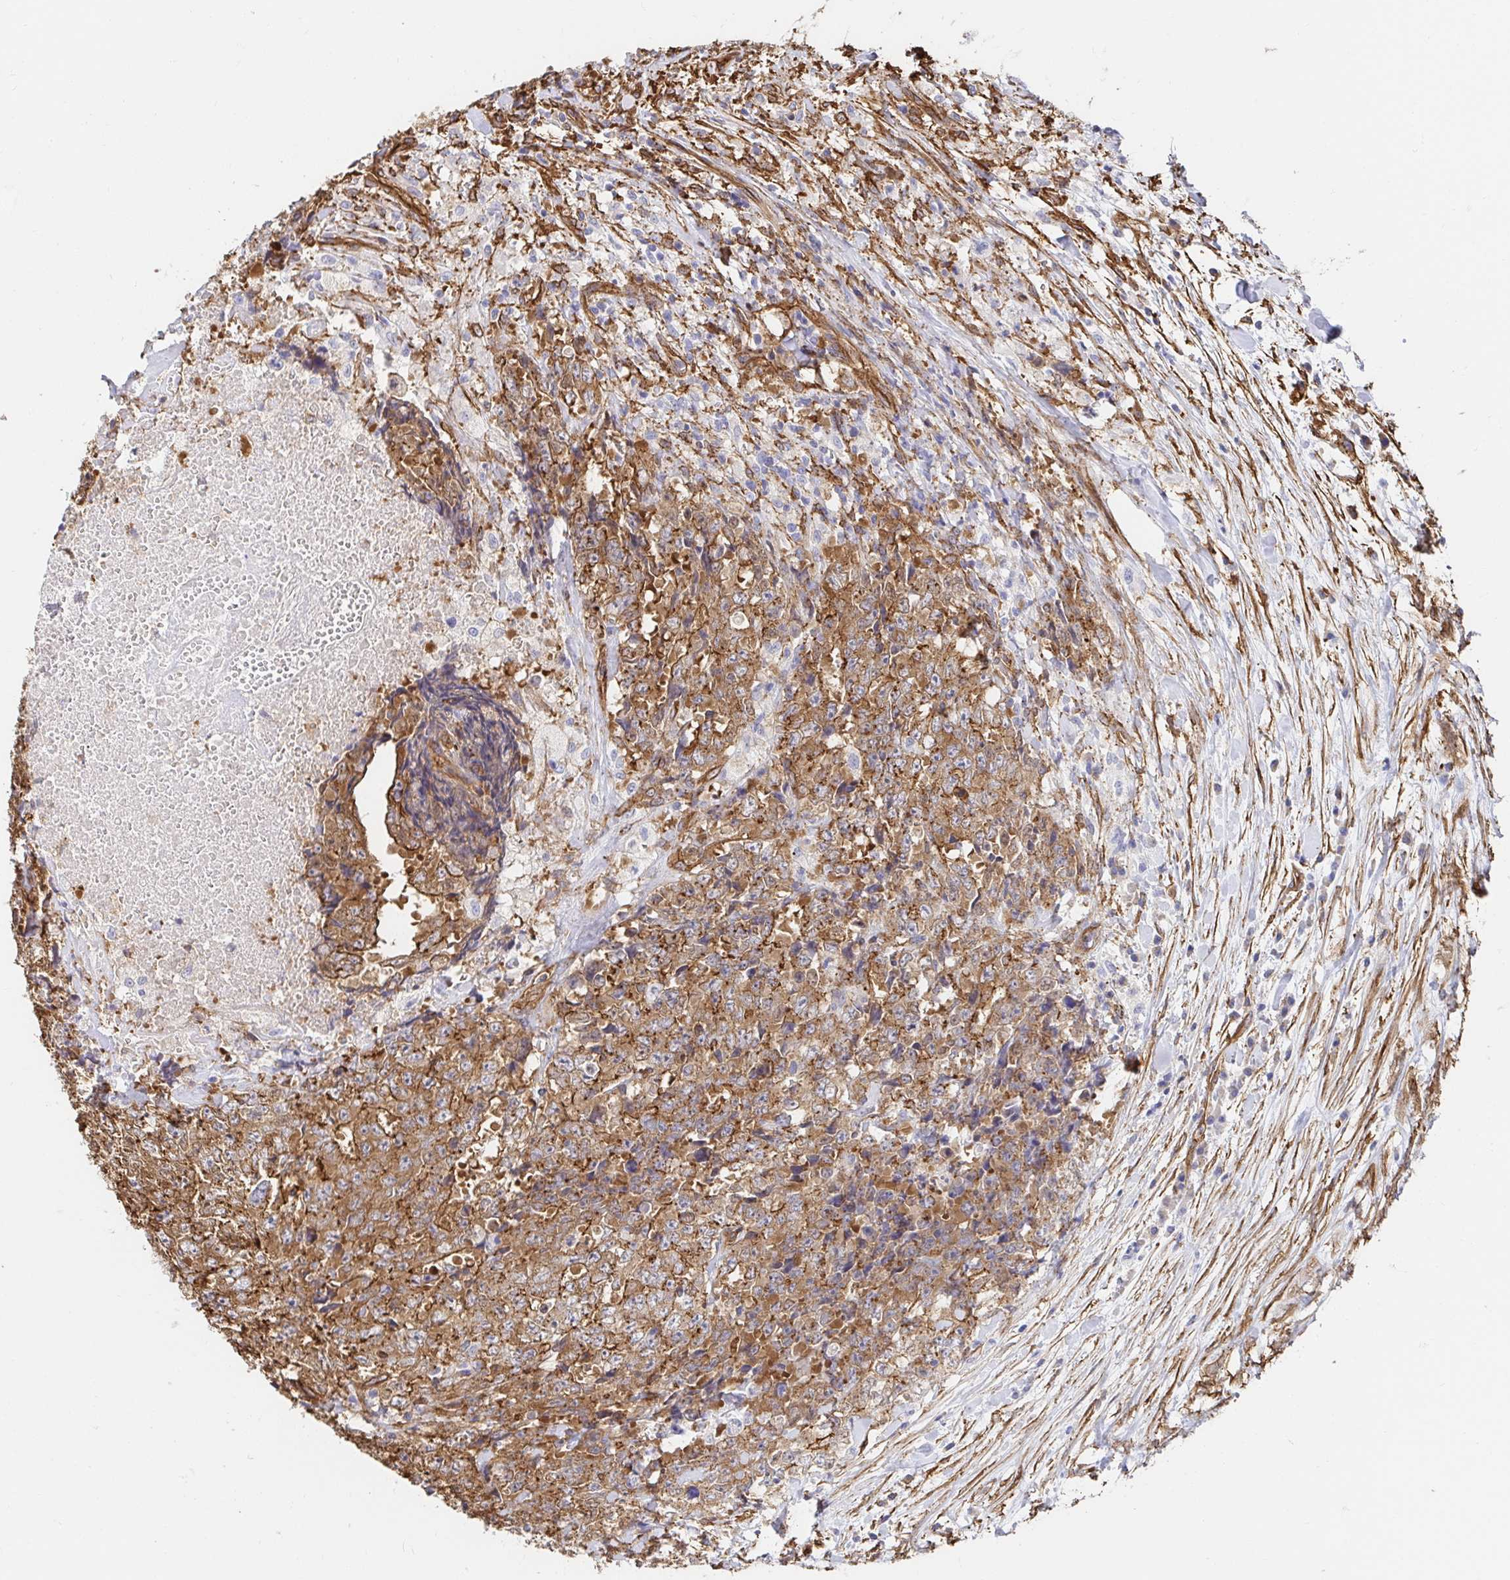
{"staining": {"intensity": "moderate", "quantity": ">75%", "location": "cytoplasmic/membranous"}, "tissue": "testis cancer", "cell_type": "Tumor cells", "image_type": "cancer", "snomed": [{"axis": "morphology", "description": "Carcinoma, Embryonal, NOS"}, {"axis": "topography", "description": "Testis"}], "caption": "High-magnification brightfield microscopy of testis cancer stained with DAB (3,3'-diaminobenzidine) (brown) and counterstained with hematoxylin (blue). tumor cells exhibit moderate cytoplasmic/membranous positivity is identified in about>75% of cells.", "gene": "CTTN", "patient": {"sex": "male", "age": 24}}